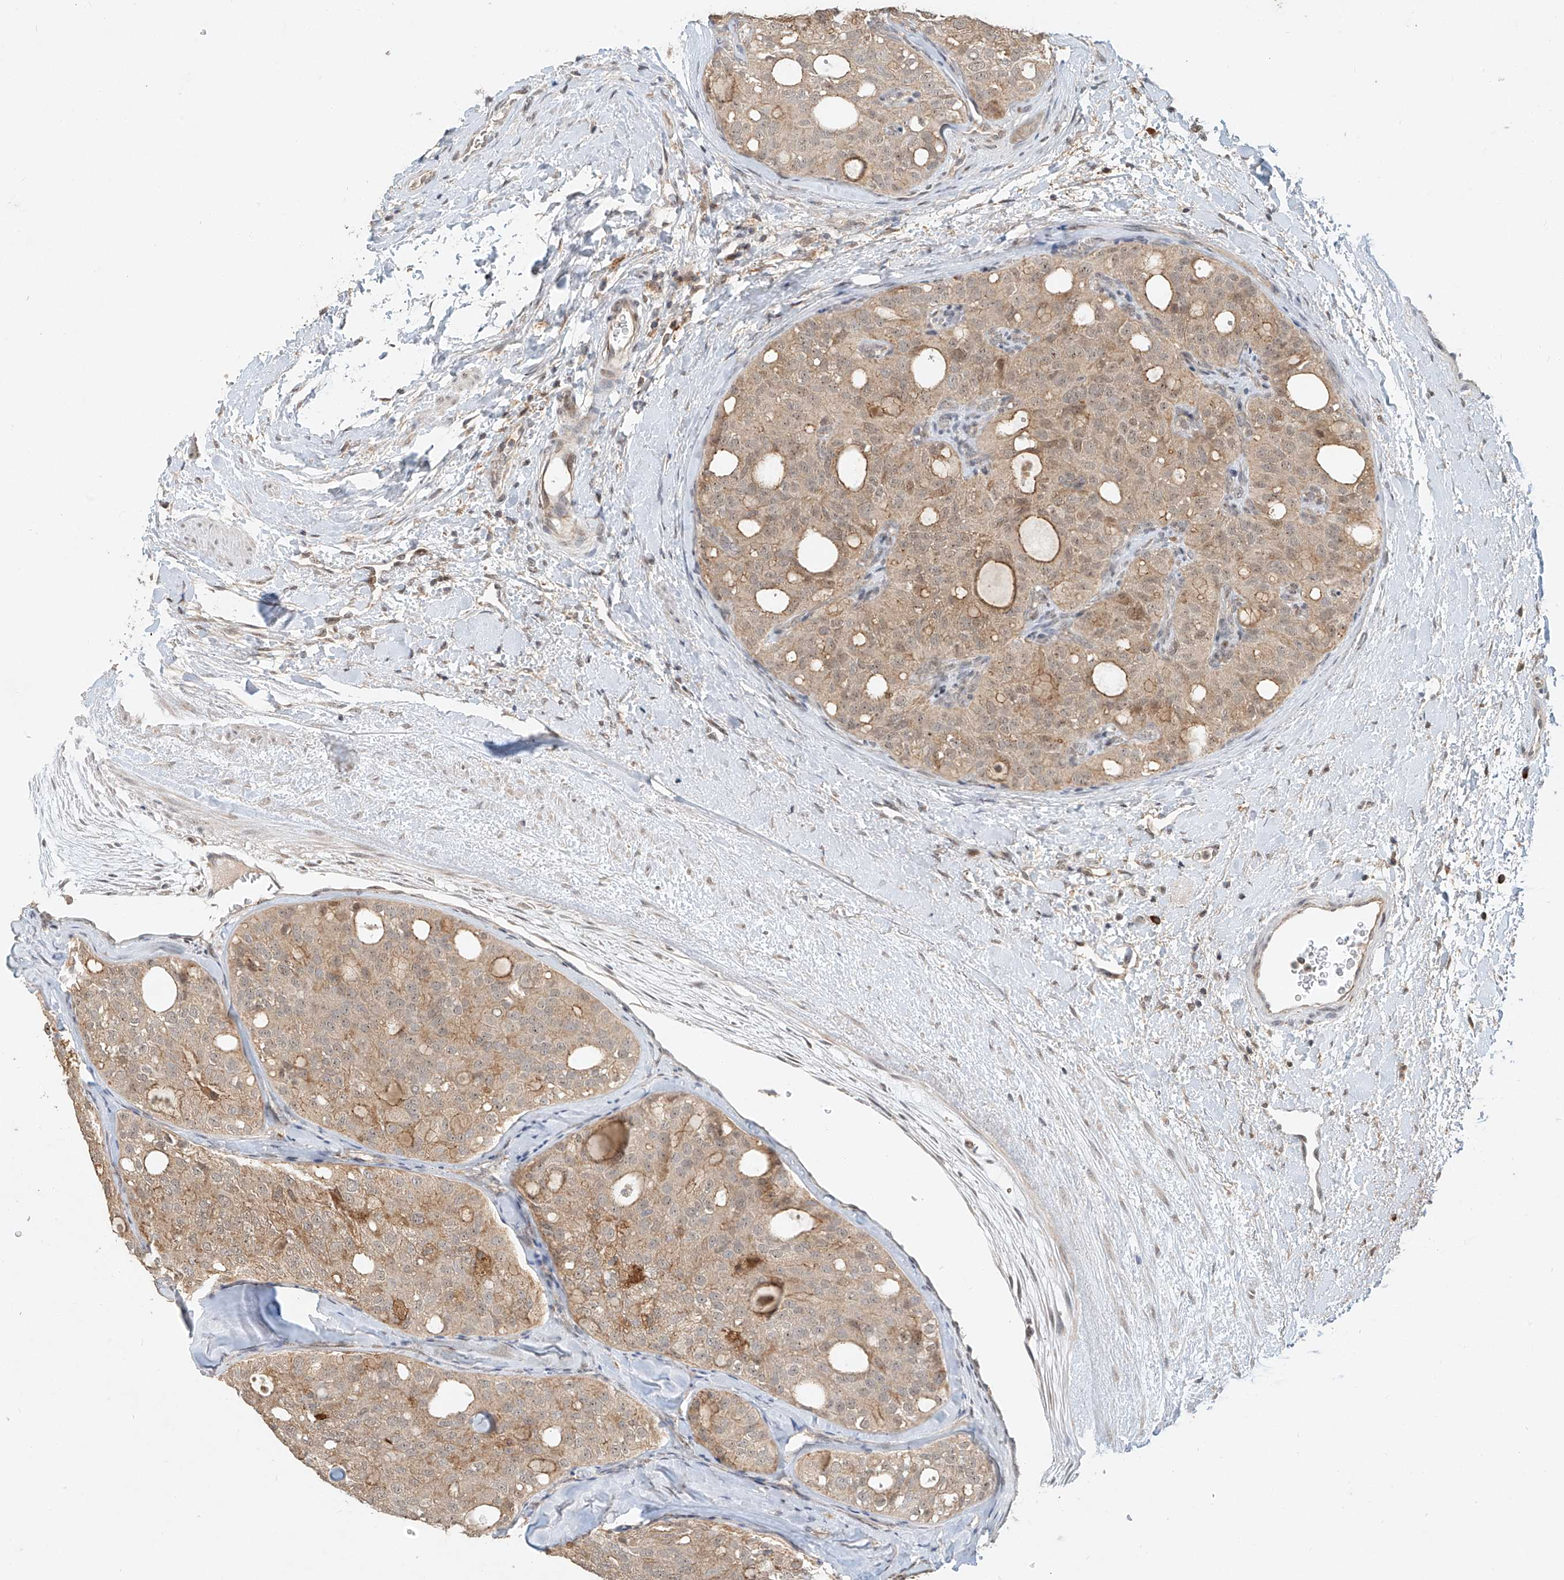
{"staining": {"intensity": "weak", "quantity": ">75%", "location": "cytoplasmic/membranous"}, "tissue": "thyroid cancer", "cell_type": "Tumor cells", "image_type": "cancer", "snomed": [{"axis": "morphology", "description": "Follicular adenoma carcinoma, NOS"}, {"axis": "topography", "description": "Thyroid gland"}], "caption": "Follicular adenoma carcinoma (thyroid) stained with a protein marker demonstrates weak staining in tumor cells.", "gene": "SYTL3", "patient": {"sex": "male", "age": 75}}